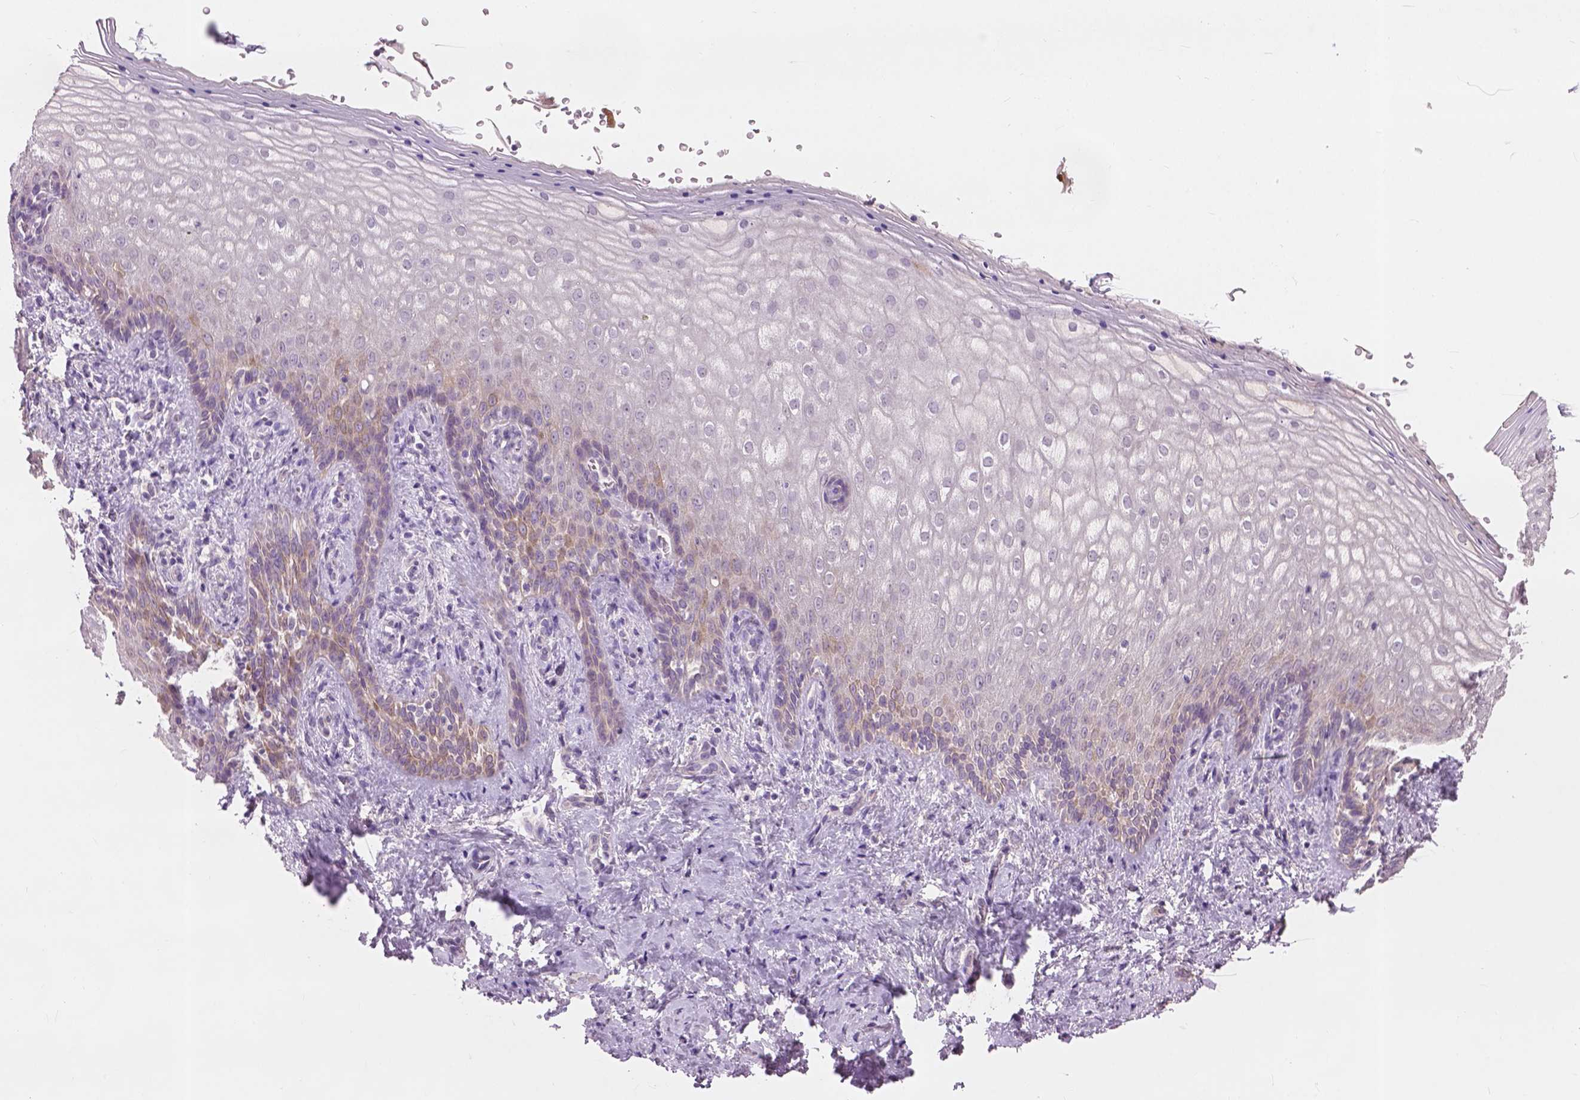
{"staining": {"intensity": "weak", "quantity": "<25%", "location": "cytoplasmic/membranous"}, "tissue": "vagina", "cell_type": "Squamous epithelial cells", "image_type": "normal", "snomed": [{"axis": "morphology", "description": "Normal tissue, NOS"}, {"axis": "topography", "description": "Vagina"}], "caption": "The image exhibits no significant staining in squamous epithelial cells of vagina. (DAB immunohistochemistry (IHC) visualized using brightfield microscopy, high magnification).", "gene": "KRT17", "patient": {"sex": "female", "age": 42}}